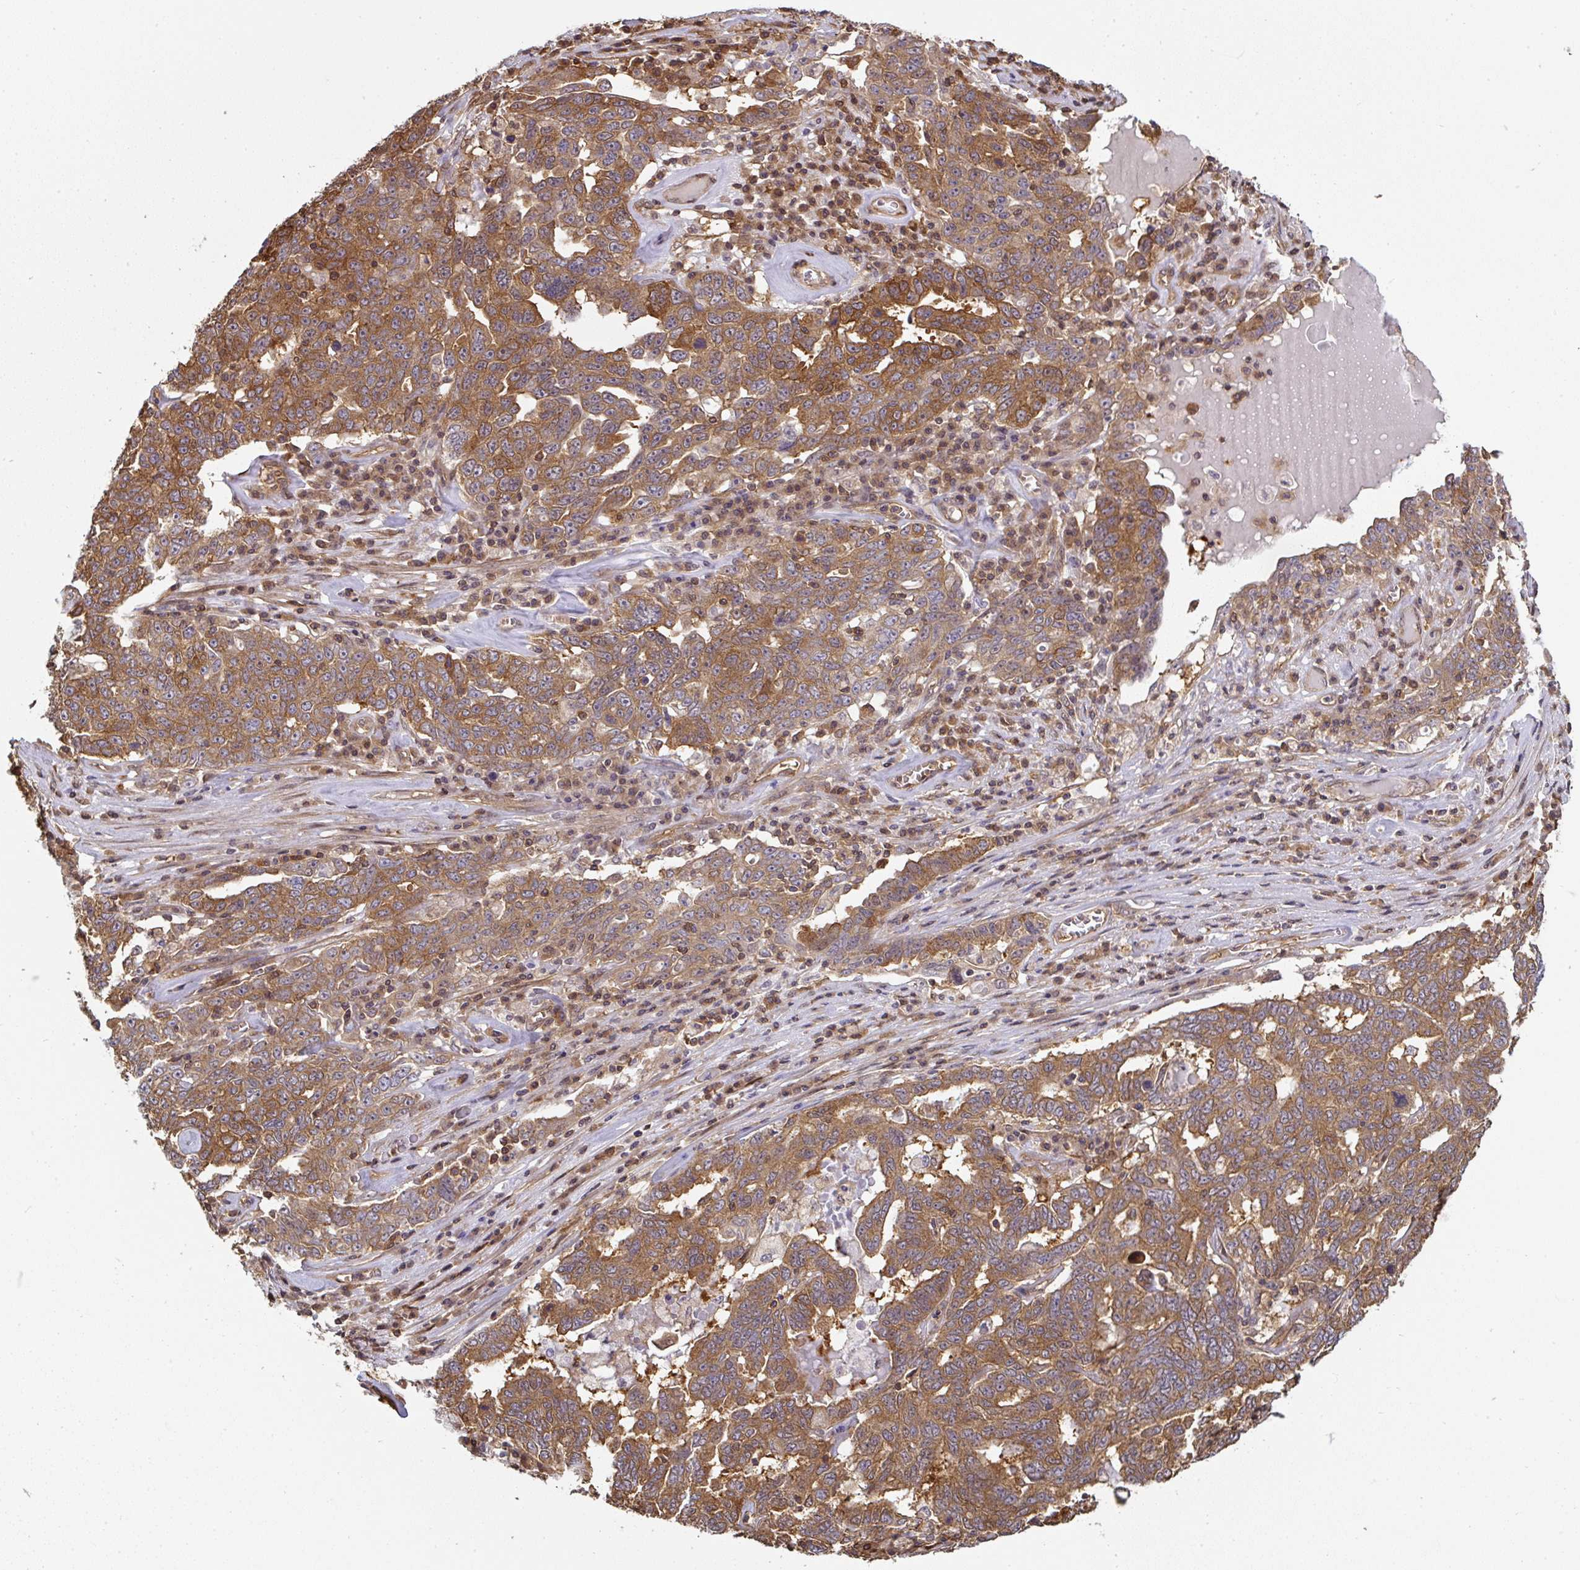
{"staining": {"intensity": "moderate", "quantity": ">75%", "location": "cytoplasmic/membranous"}, "tissue": "ovarian cancer", "cell_type": "Tumor cells", "image_type": "cancer", "snomed": [{"axis": "morphology", "description": "Carcinoma, endometroid"}, {"axis": "topography", "description": "Ovary"}], "caption": "A high-resolution photomicrograph shows immunohistochemistry (IHC) staining of endometroid carcinoma (ovarian), which displays moderate cytoplasmic/membranous expression in approximately >75% of tumor cells.", "gene": "ST13", "patient": {"sex": "female", "age": 62}}